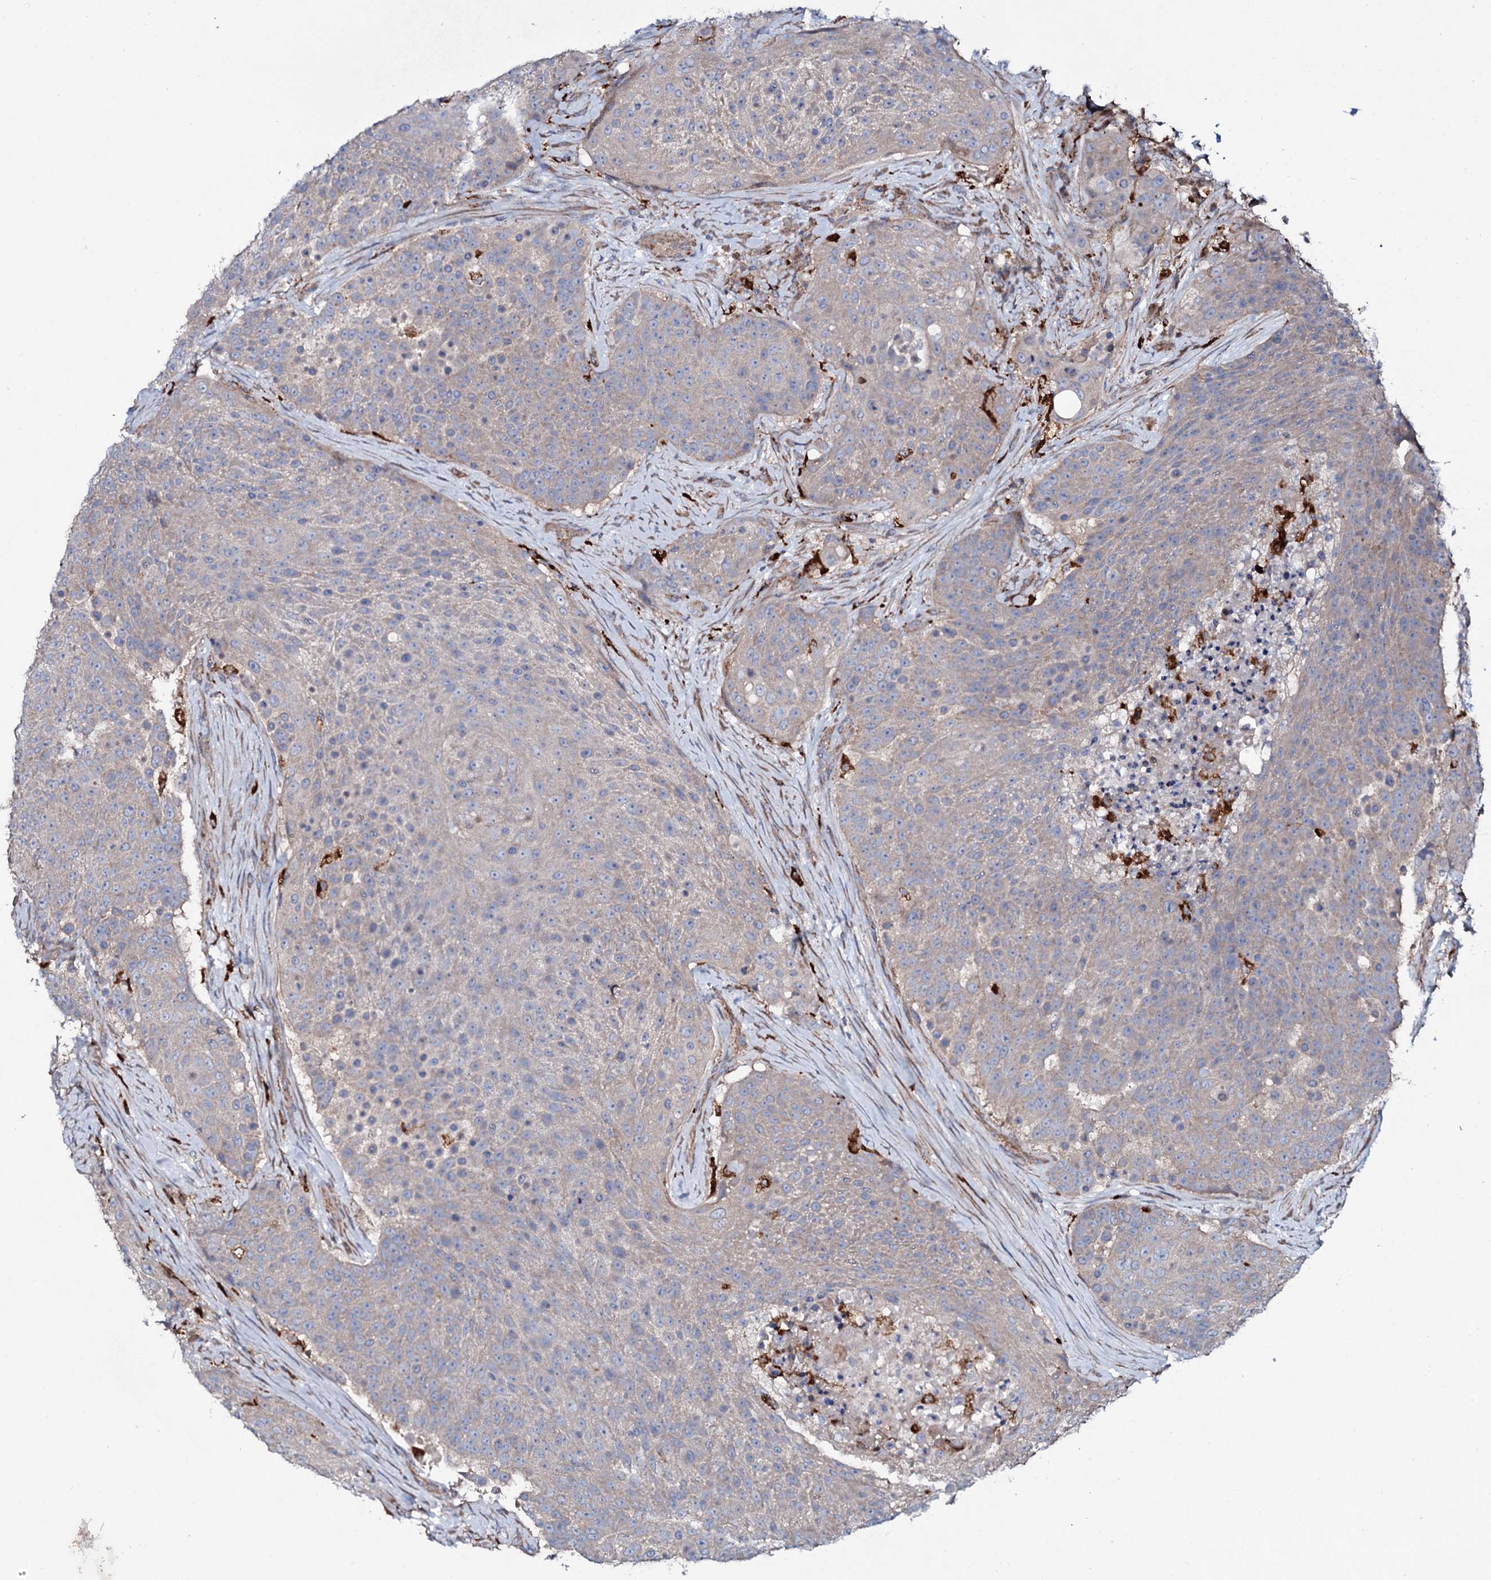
{"staining": {"intensity": "weak", "quantity": "<25%", "location": "cytoplasmic/membranous"}, "tissue": "urothelial cancer", "cell_type": "Tumor cells", "image_type": "cancer", "snomed": [{"axis": "morphology", "description": "Urothelial carcinoma, High grade"}, {"axis": "topography", "description": "Urinary bladder"}], "caption": "Protein analysis of urothelial cancer displays no significant positivity in tumor cells.", "gene": "P2RX4", "patient": {"sex": "female", "age": 63}}